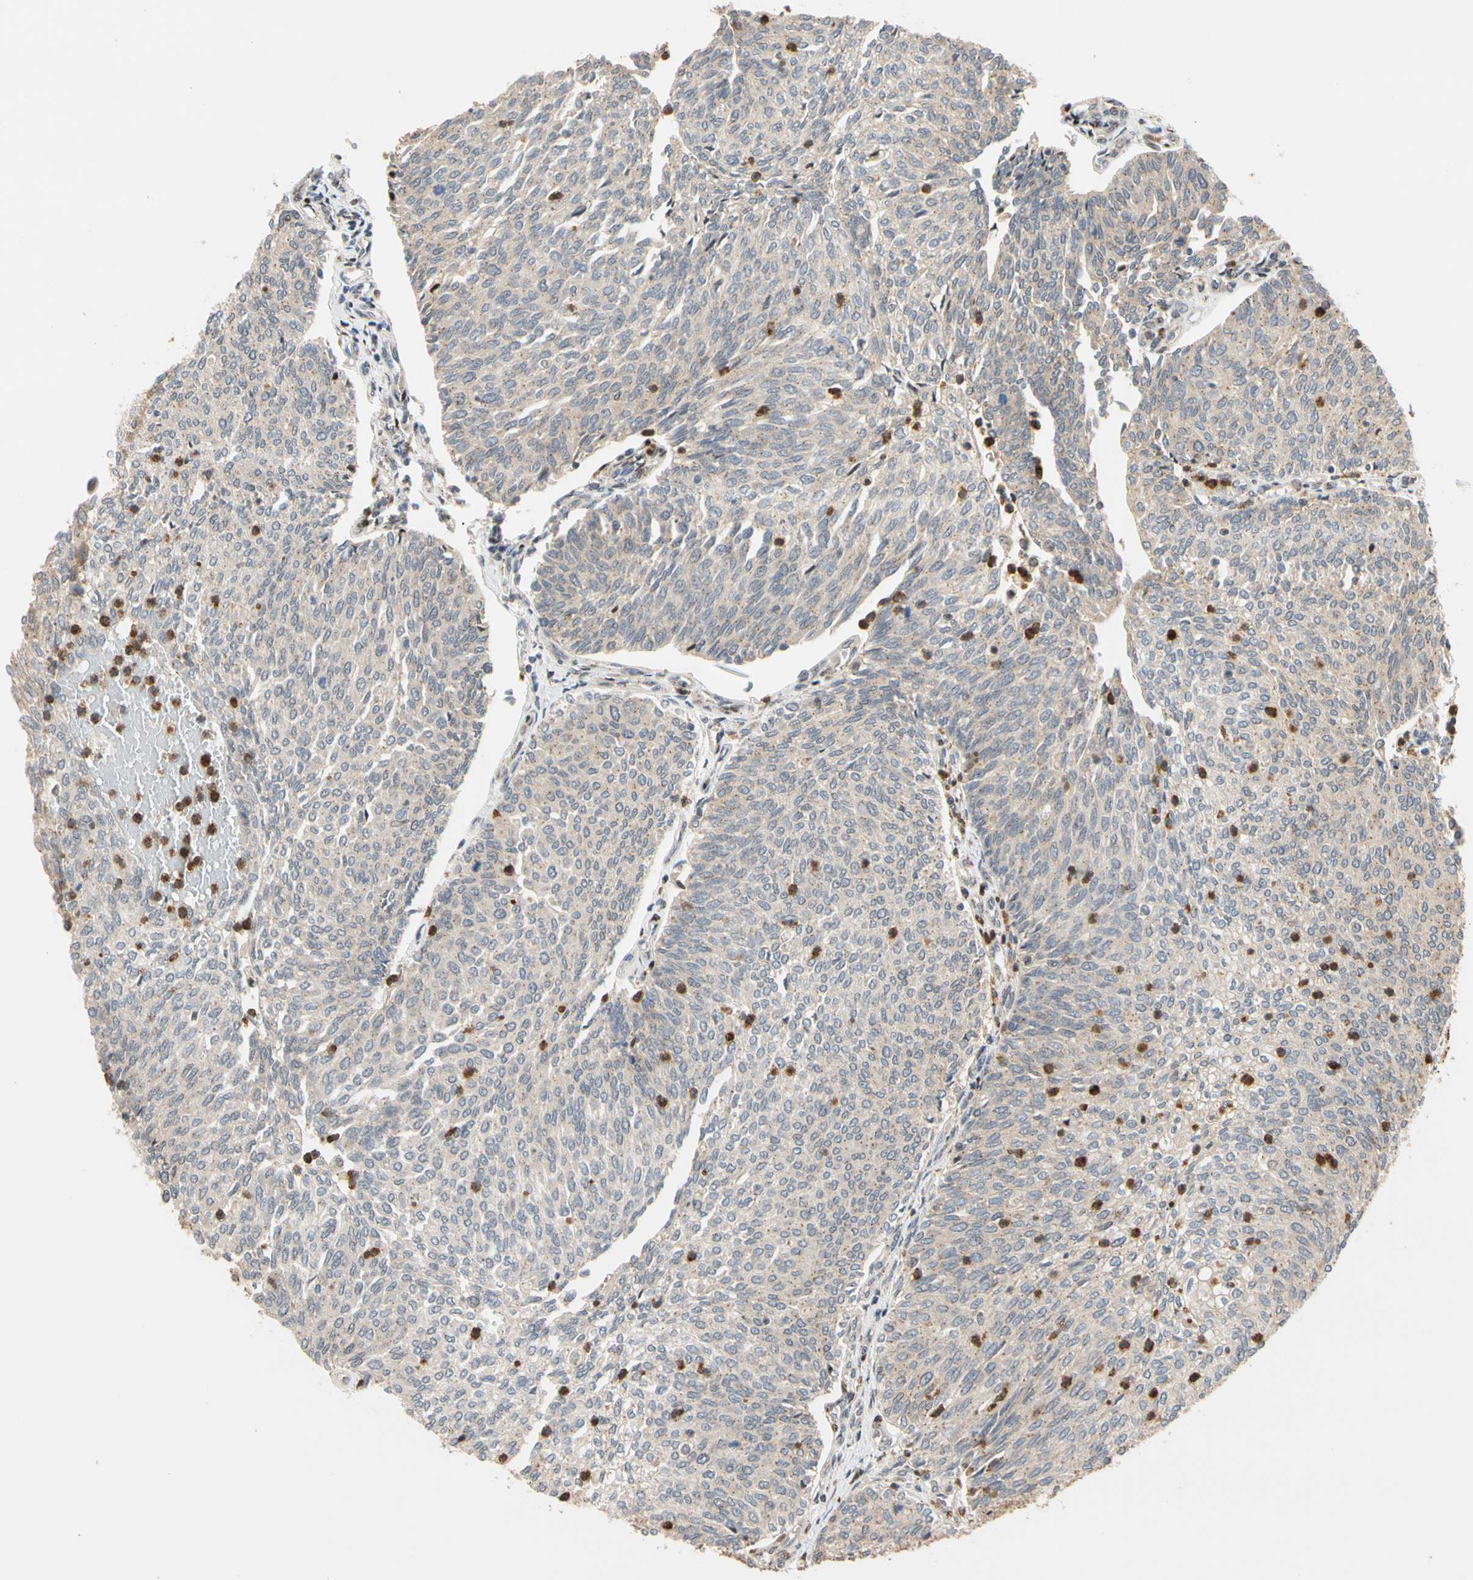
{"staining": {"intensity": "weak", "quantity": "25%-75%", "location": "cytoplasmic/membranous"}, "tissue": "urothelial cancer", "cell_type": "Tumor cells", "image_type": "cancer", "snomed": [{"axis": "morphology", "description": "Urothelial carcinoma, Low grade"}, {"axis": "topography", "description": "Urinary bladder"}], "caption": "Brown immunohistochemical staining in human urothelial cancer displays weak cytoplasmic/membranous staining in approximately 25%-75% of tumor cells.", "gene": "IP6K2", "patient": {"sex": "female", "age": 79}}